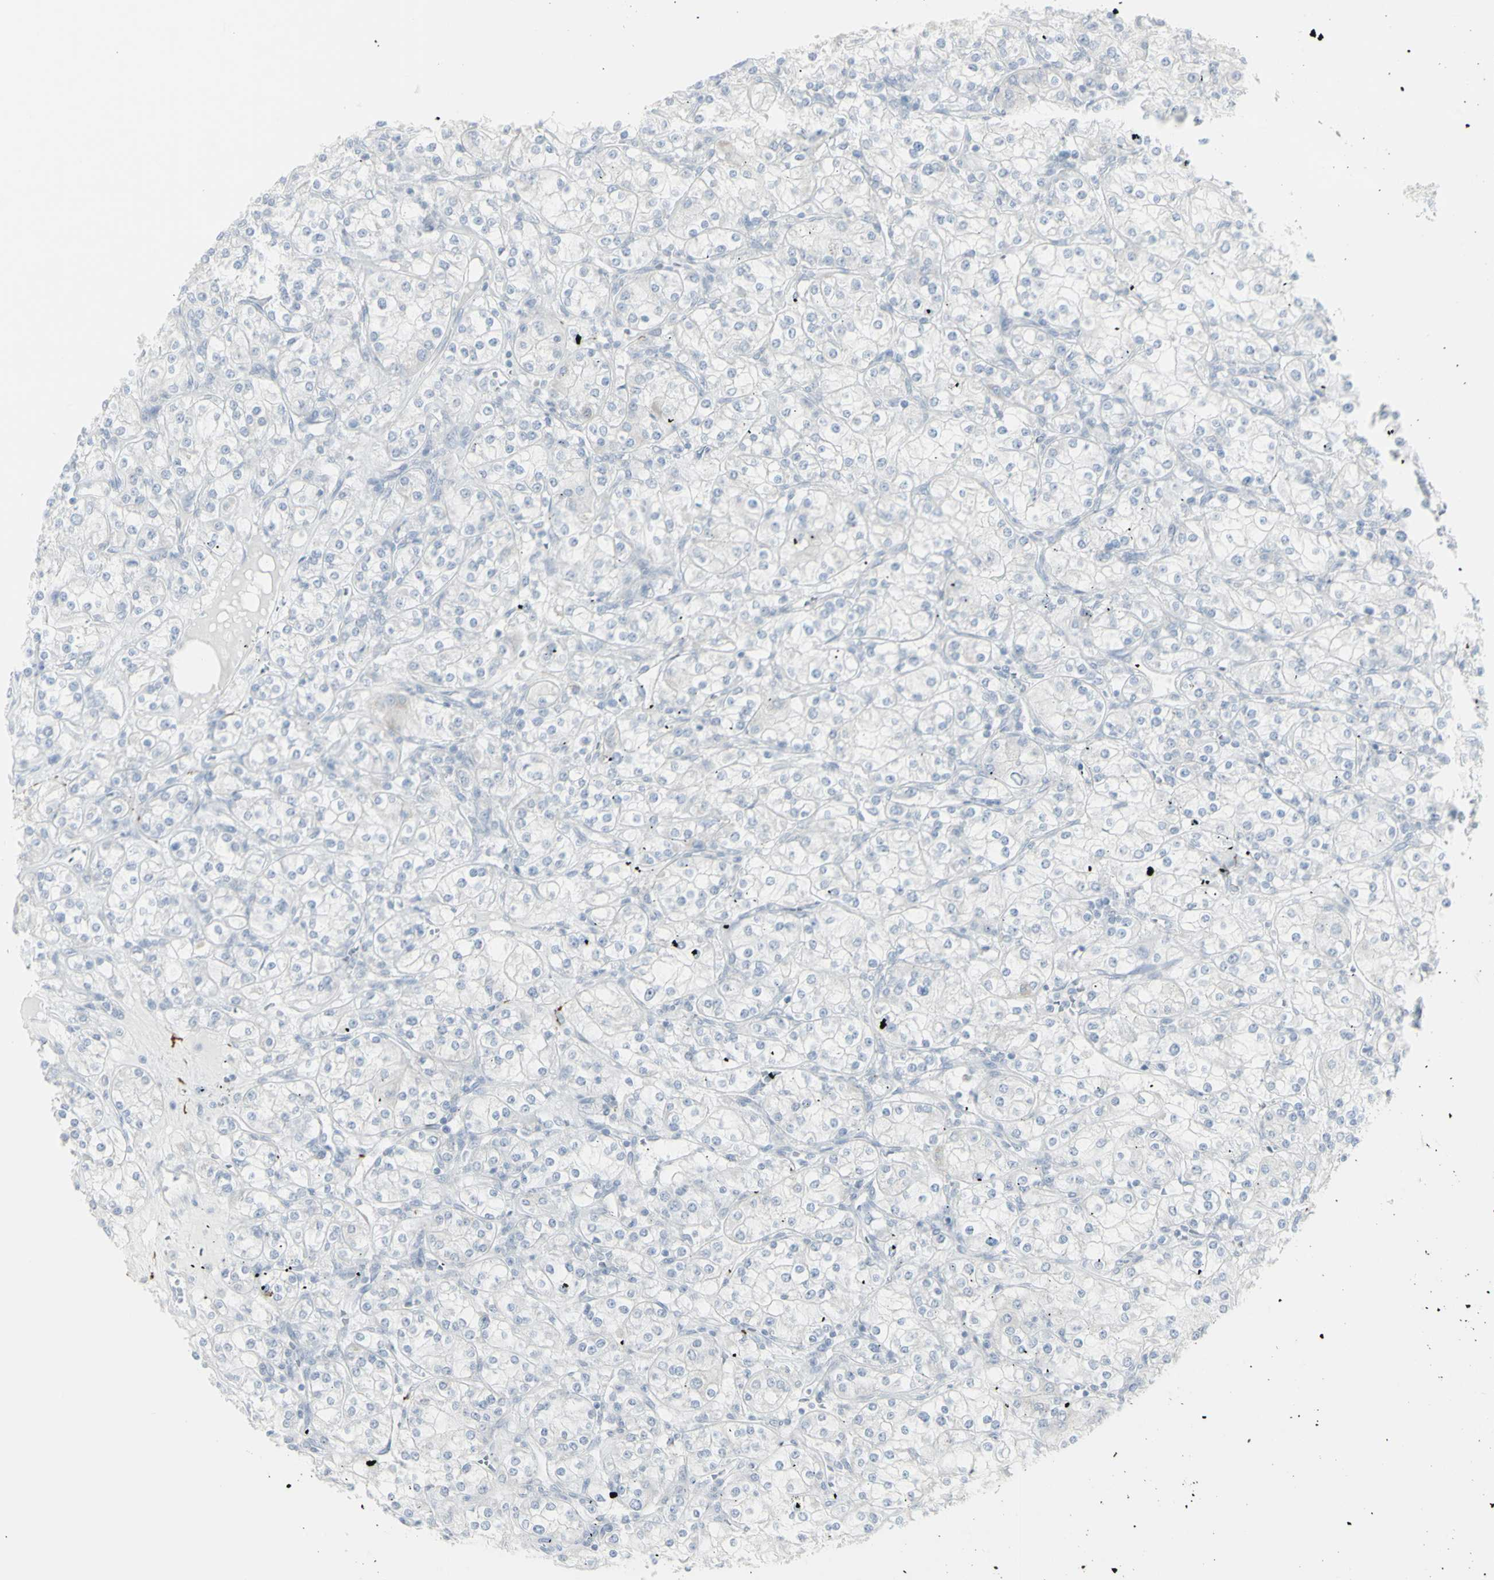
{"staining": {"intensity": "negative", "quantity": "none", "location": "none"}, "tissue": "renal cancer", "cell_type": "Tumor cells", "image_type": "cancer", "snomed": [{"axis": "morphology", "description": "Adenocarcinoma, NOS"}, {"axis": "topography", "description": "Kidney"}], "caption": "Tumor cells are negative for brown protein staining in renal adenocarcinoma.", "gene": "ENSG00000198211", "patient": {"sex": "male", "age": 77}}